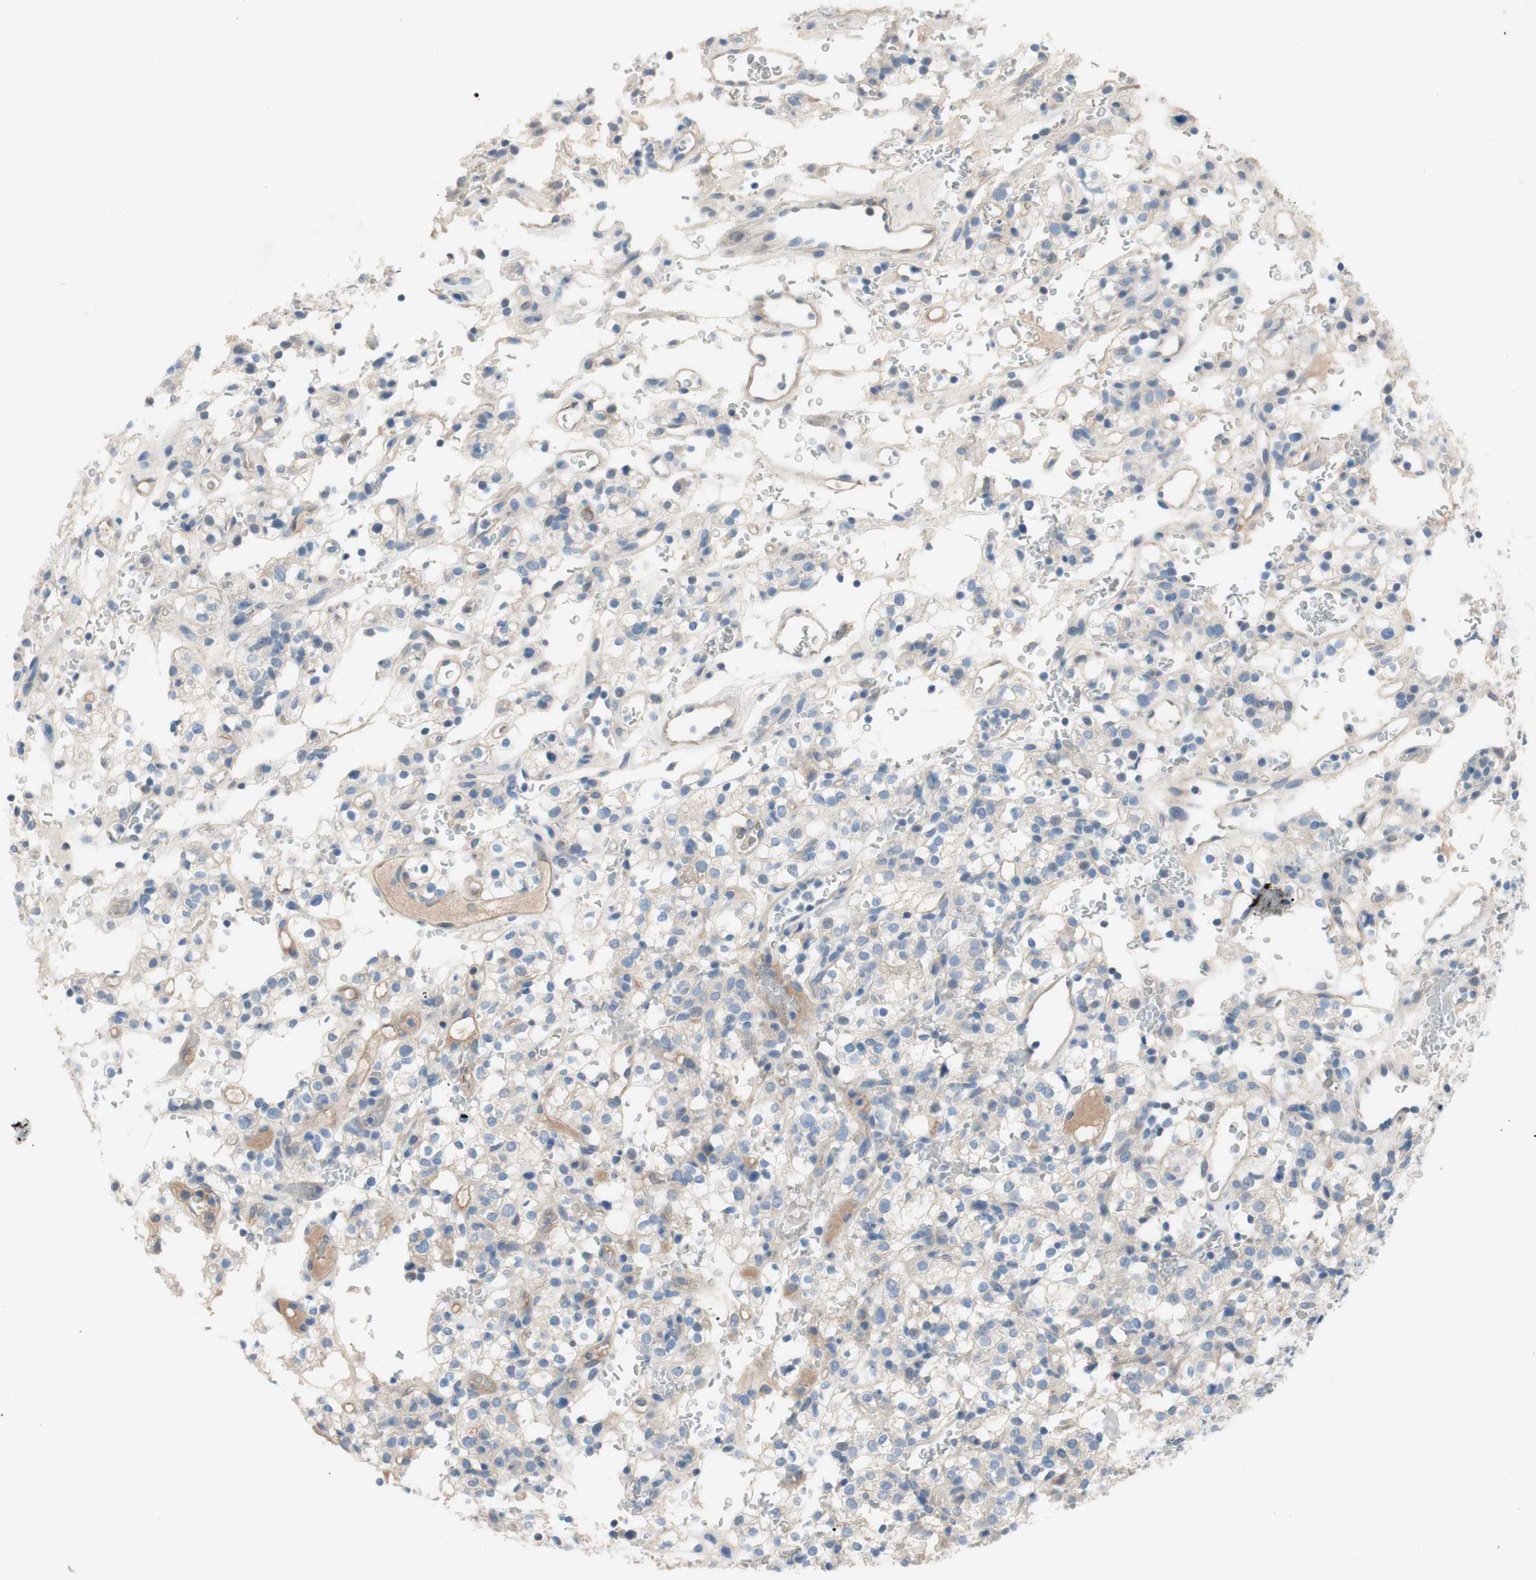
{"staining": {"intensity": "weak", "quantity": "<25%", "location": "cytoplasmic/membranous"}, "tissue": "renal cancer", "cell_type": "Tumor cells", "image_type": "cancer", "snomed": [{"axis": "morphology", "description": "Normal tissue, NOS"}, {"axis": "morphology", "description": "Adenocarcinoma, NOS"}, {"axis": "topography", "description": "Kidney"}], "caption": "Tumor cells show no significant staining in renal adenocarcinoma.", "gene": "FDFT1", "patient": {"sex": "female", "age": 72}}